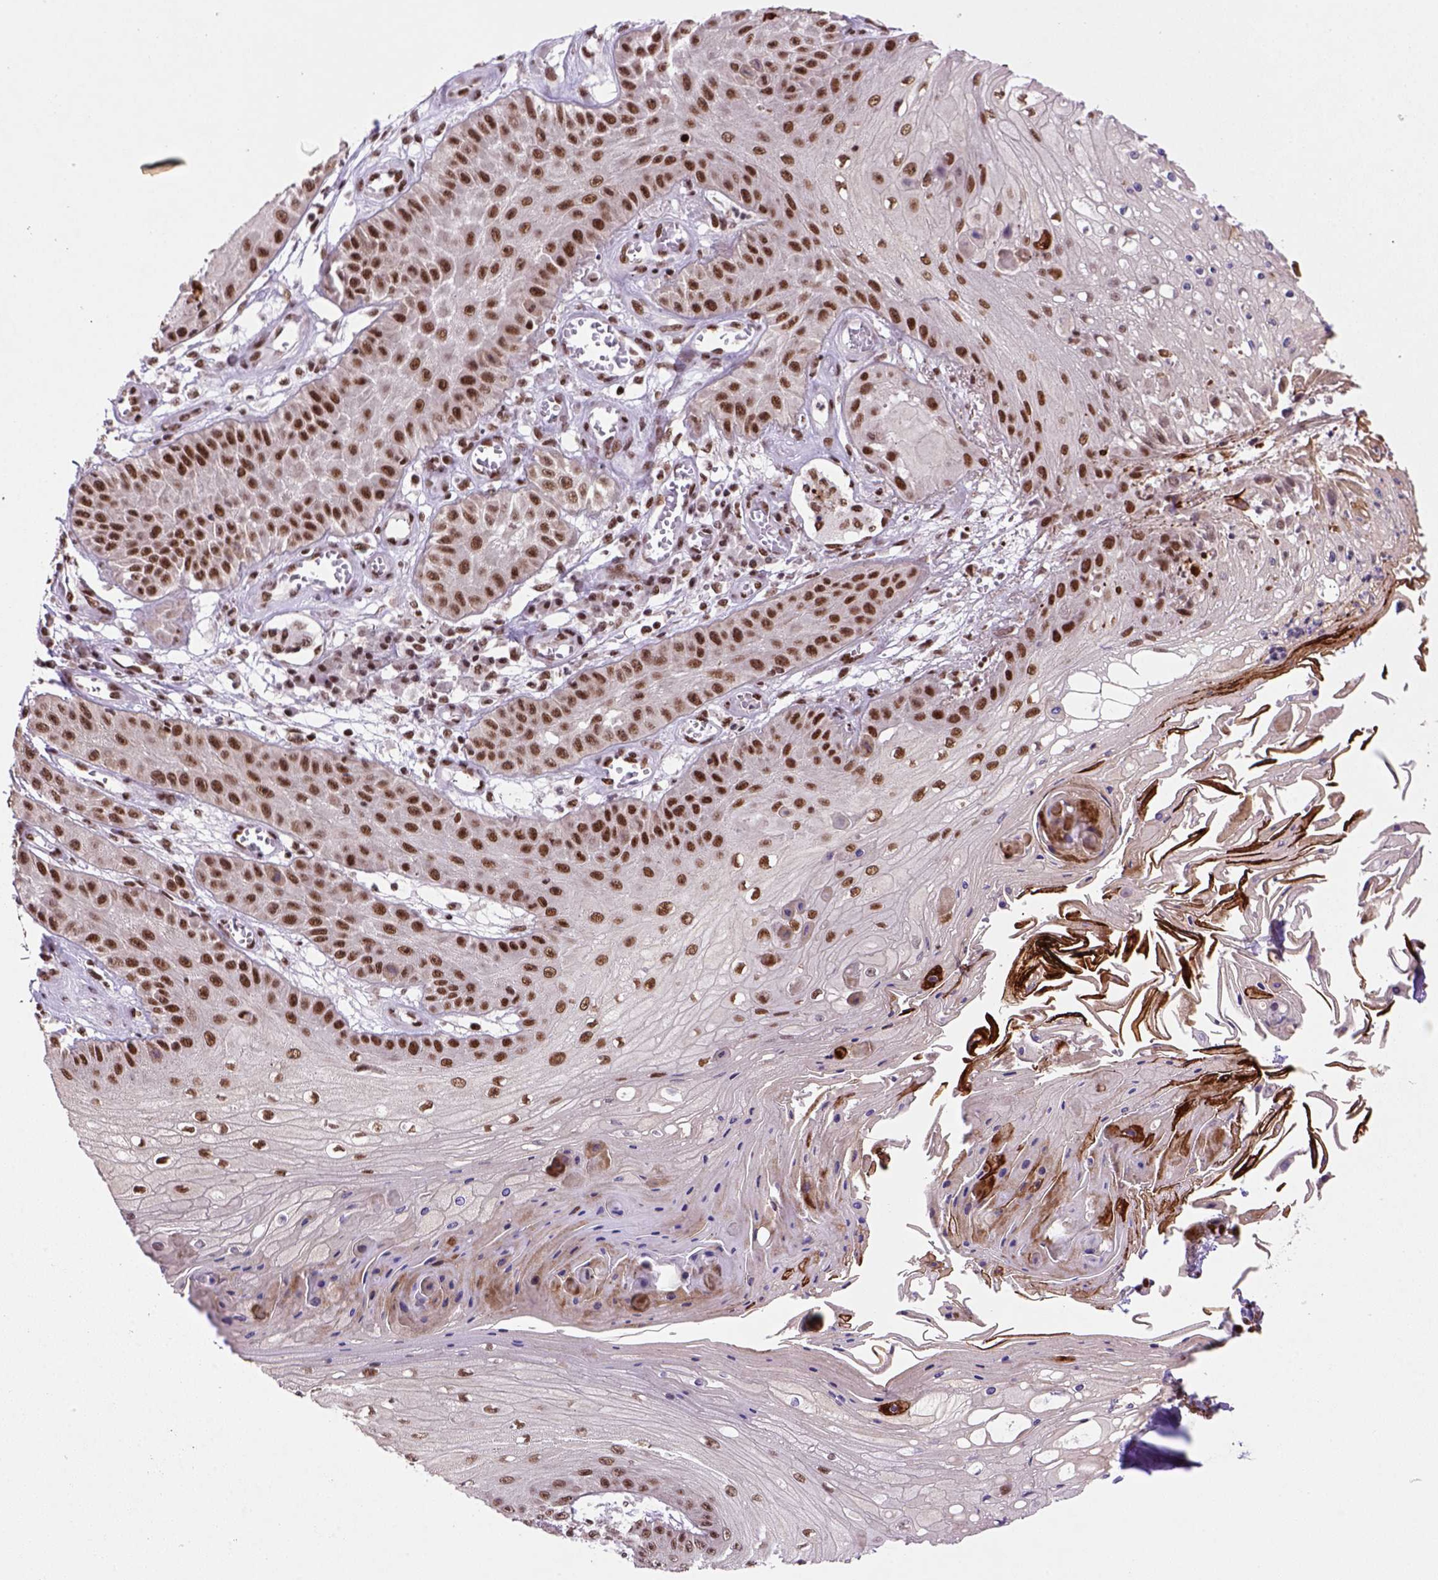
{"staining": {"intensity": "moderate", "quantity": ">75%", "location": "nuclear"}, "tissue": "skin cancer", "cell_type": "Tumor cells", "image_type": "cancer", "snomed": [{"axis": "morphology", "description": "Squamous cell carcinoma, NOS"}, {"axis": "topography", "description": "Skin"}], "caption": "Protein expression by immunohistochemistry (IHC) demonstrates moderate nuclear positivity in approximately >75% of tumor cells in skin squamous cell carcinoma.", "gene": "NSMCE2", "patient": {"sex": "male", "age": 70}}